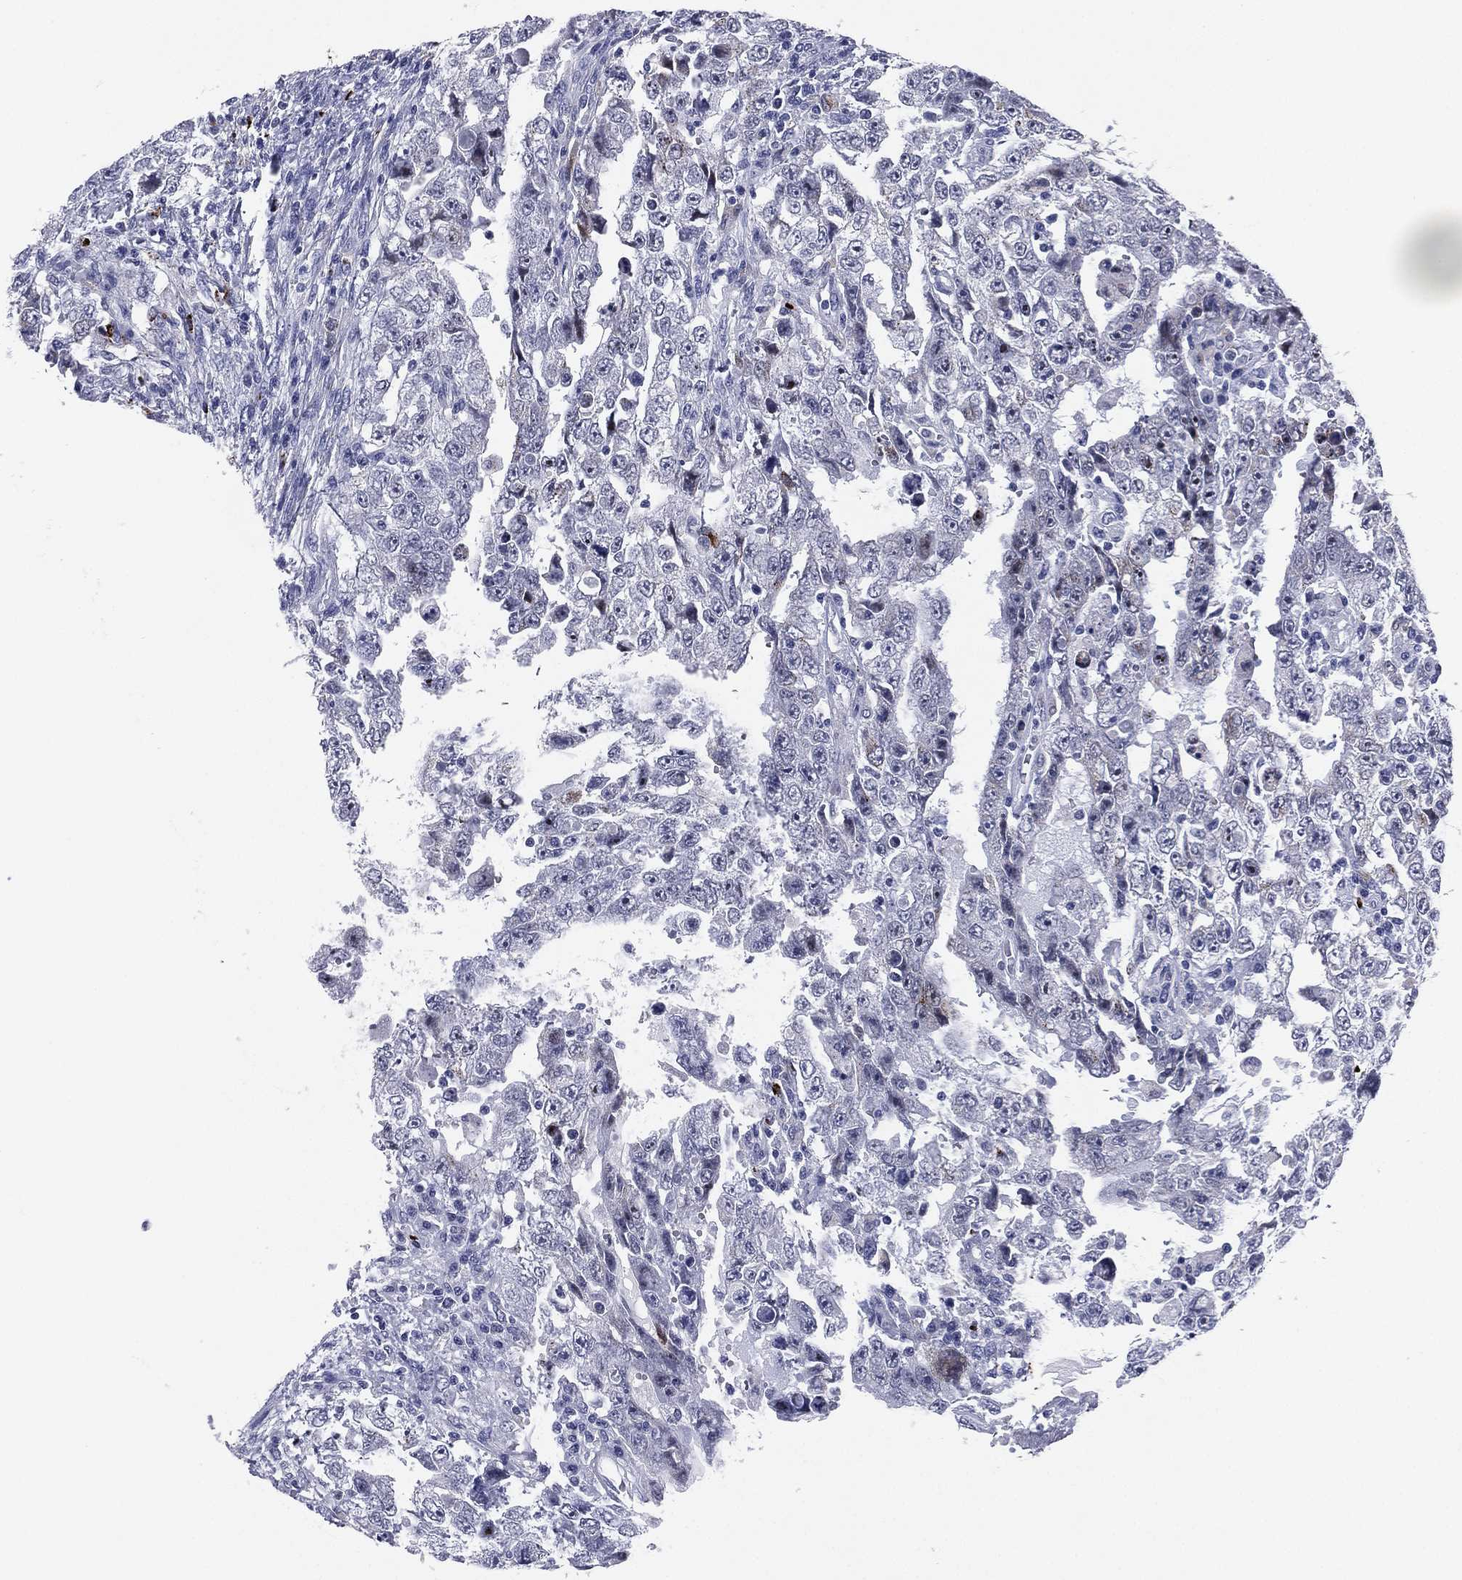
{"staining": {"intensity": "negative", "quantity": "none", "location": "none"}, "tissue": "testis cancer", "cell_type": "Tumor cells", "image_type": "cancer", "snomed": [{"axis": "morphology", "description": "Carcinoma, Embryonal, NOS"}, {"axis": "topography", "description": "Testis"}], "caption": "The image displays no staining of tumor cells in testis cancer (embryonal carcinoma).", "gene": "HLA-DOA", "patient": {"sex": "male", "age": 26}}